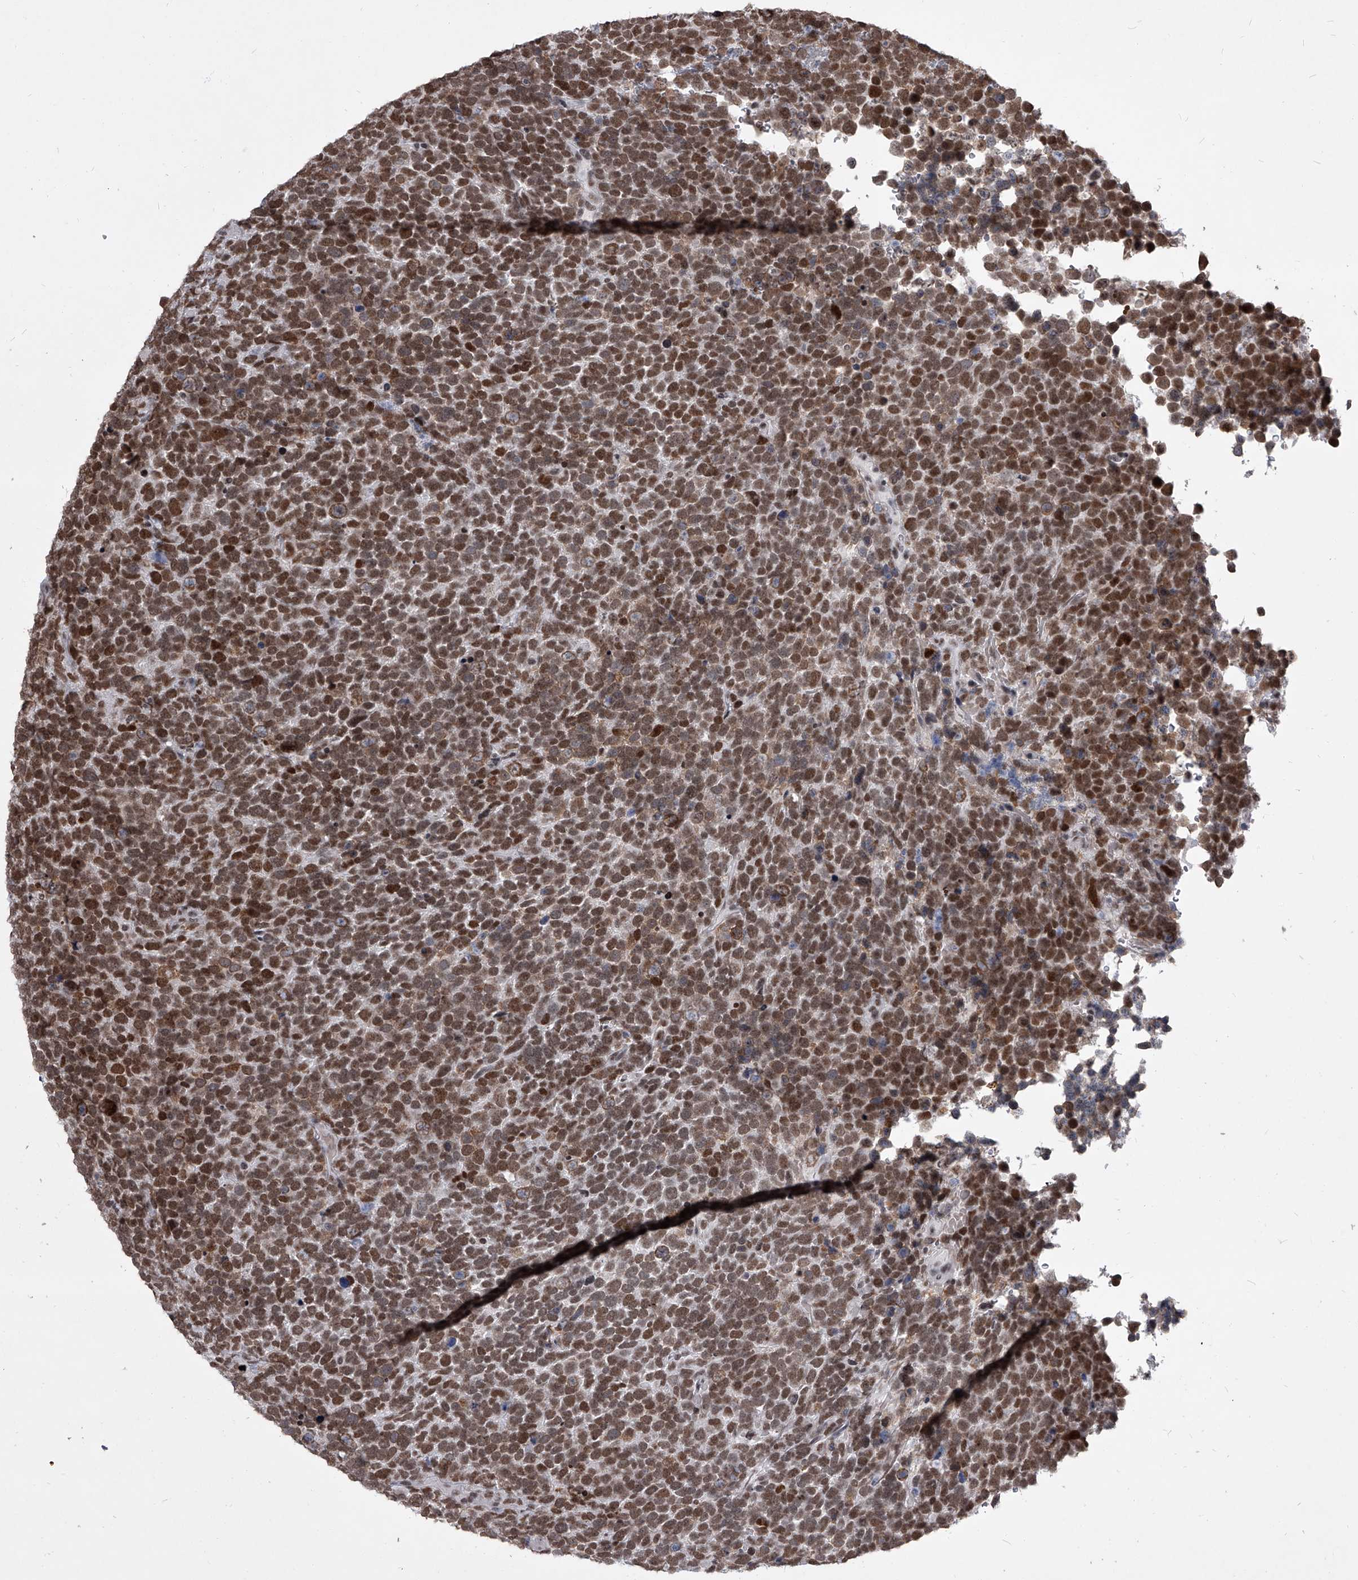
{"staining": {"intensity": "strong", "quantity": ">75%", "location": "nuclear"}, "tissue": "urothelial cancer", "cell_type": "Tumor cells", "image_type": "cancer", "snomed": [{"axis": "morphology", "description": "Urothelial carcinoma, High grade"}, {"axis": "topography", "description": "Urinary bladder"}], "caption": "Tumor cells reveal high levels of strong nuclear positivity in about >75% of cells in urothelial cancer. The protein of interest is stained brown, and the nuclei are stained in blue (DAB IHC with brightfield microscopy, high magnification).", "gene": "PPIL4", "patient": {"sex": "female", "age": 82}}